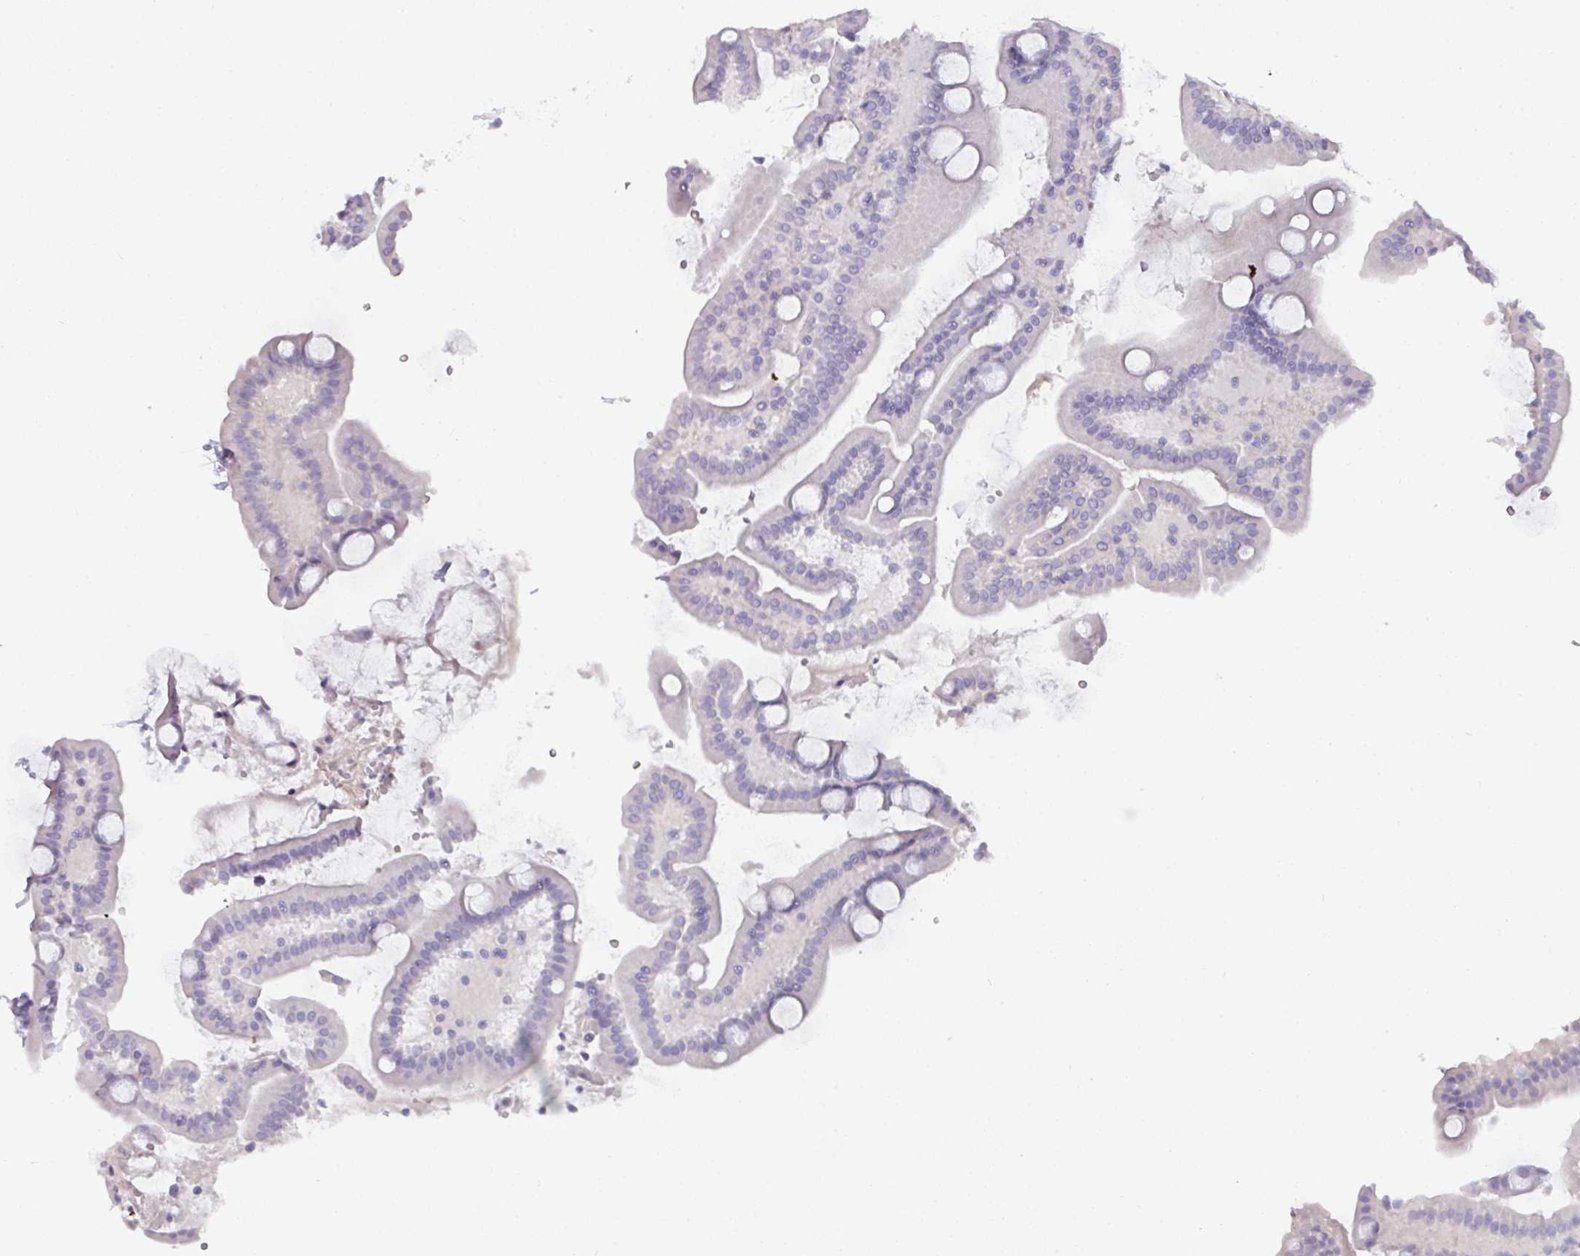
{"staining": {"intensity": "negative", "quantity": "none", "location": "none"}, "tissue": "duodenum", "cell_type": "Glandular cells", "image_type": "normal", "snomed": [{"axis": "morphology", "description": "Normal tissue, NOS"}, {"axis": "topography", "description": "Duodenum"}], "caption": "DAB immunohistochemical staining of unremarkable human duodenum exhibits no significant staining in glandular cells.", "gene": "TMPRSS9", "patient": {"sex": "male", "age": 55}}